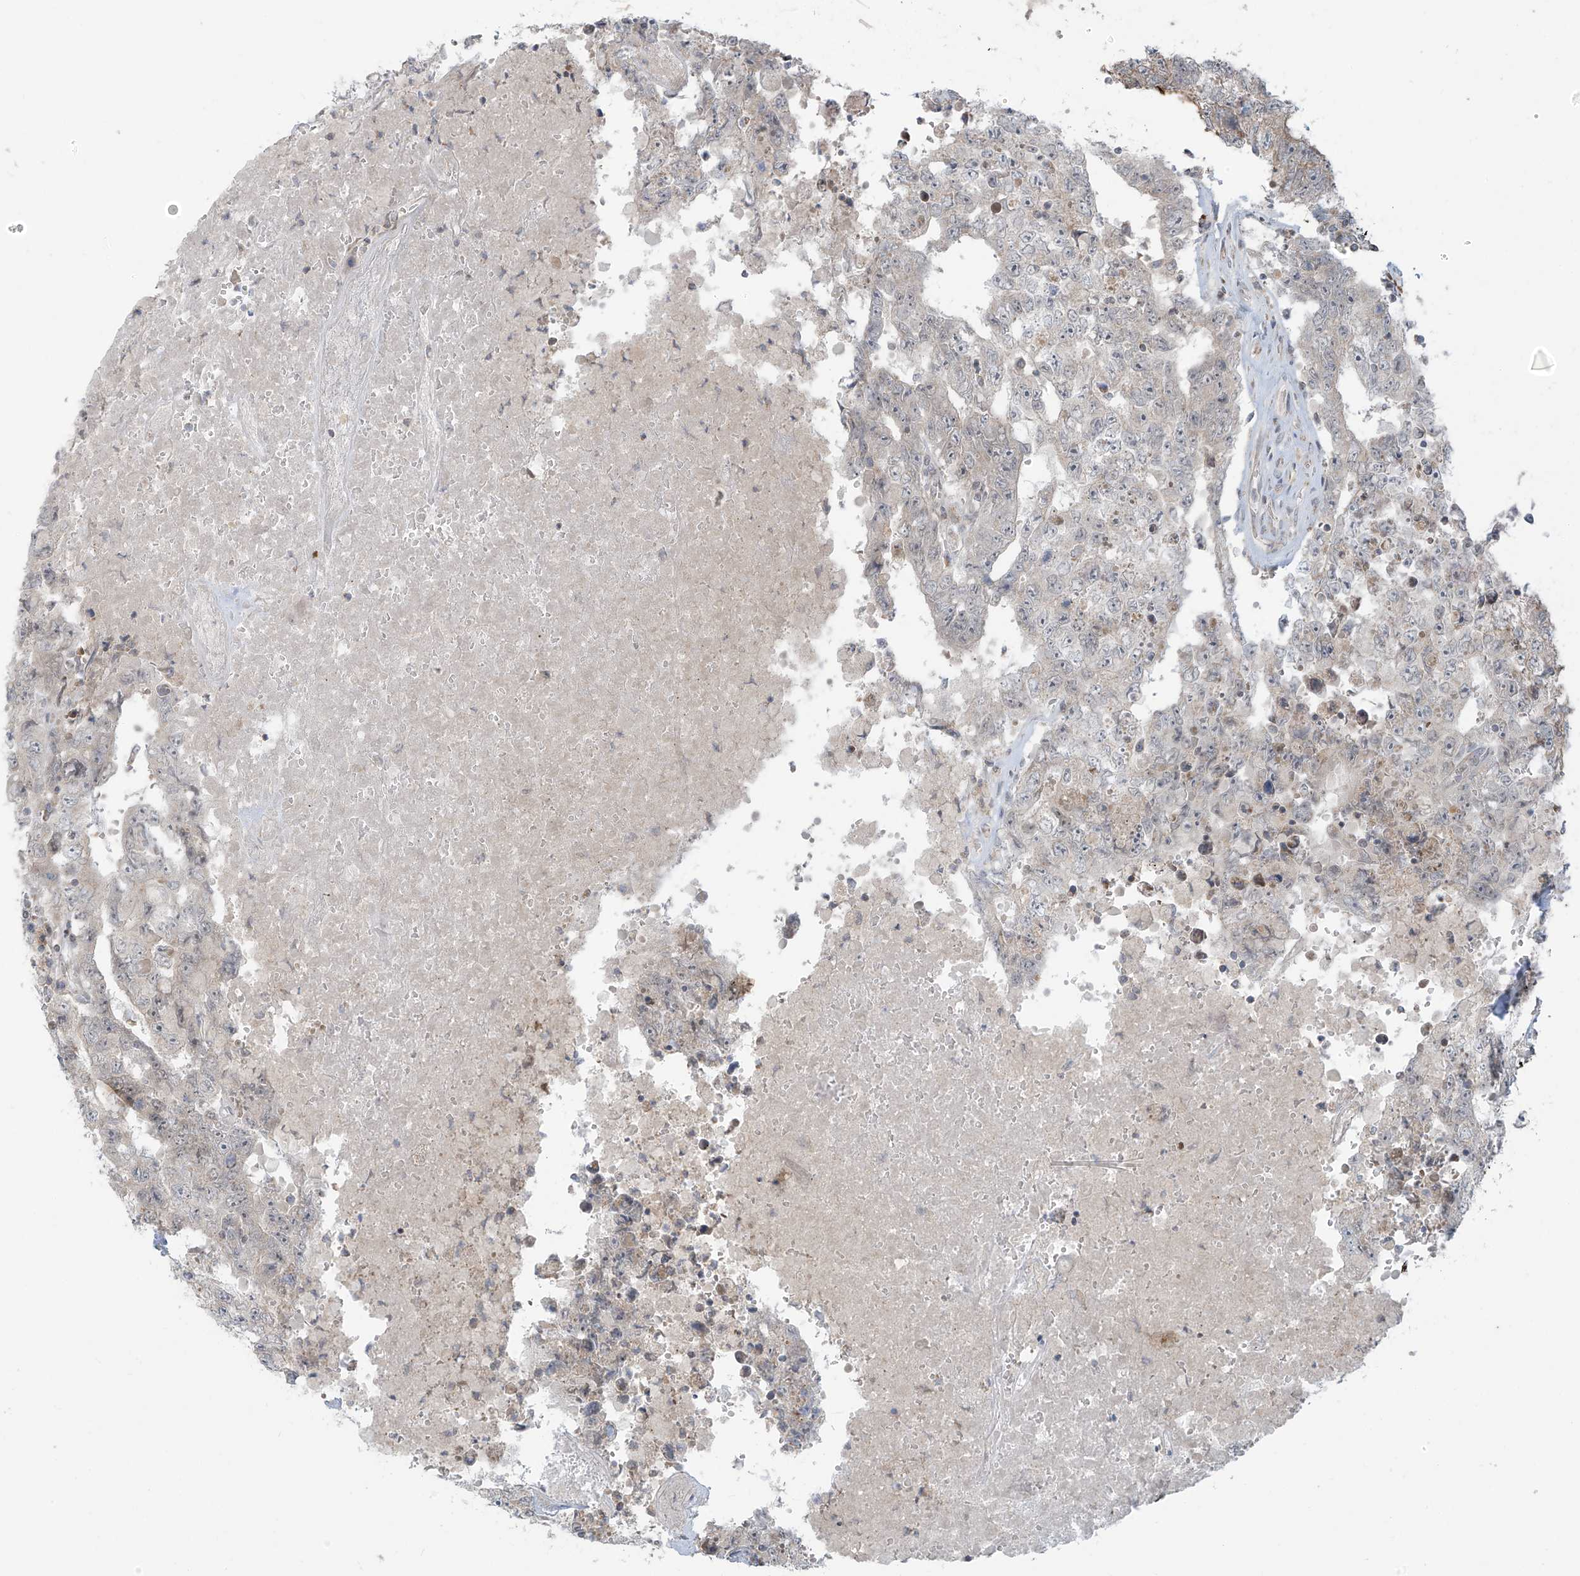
{"staining": {"intensity": "negative", "quantity": "none", "location": "none"}, "tissue": "testis cancer", "cell_type": "Tumor cells", "image_type": "cancer", "snomed": [{"axis": "morphology", "description": "Carcinoma, Embryonal, NOS"}, {"axis": "topography", "description": "Testis"}], "caption": "Histopathology image shows no significant protein positivity in tumor cells of testis cancer. Brightfield microscopy of immunohistochemistry stained with DAB (3,3'-diaminobenzidine) (brown) and hematoxylin (blue), captured at high magnification.", "gene": "HDDC2", "patient": {"sex": "male", "age": 26}}